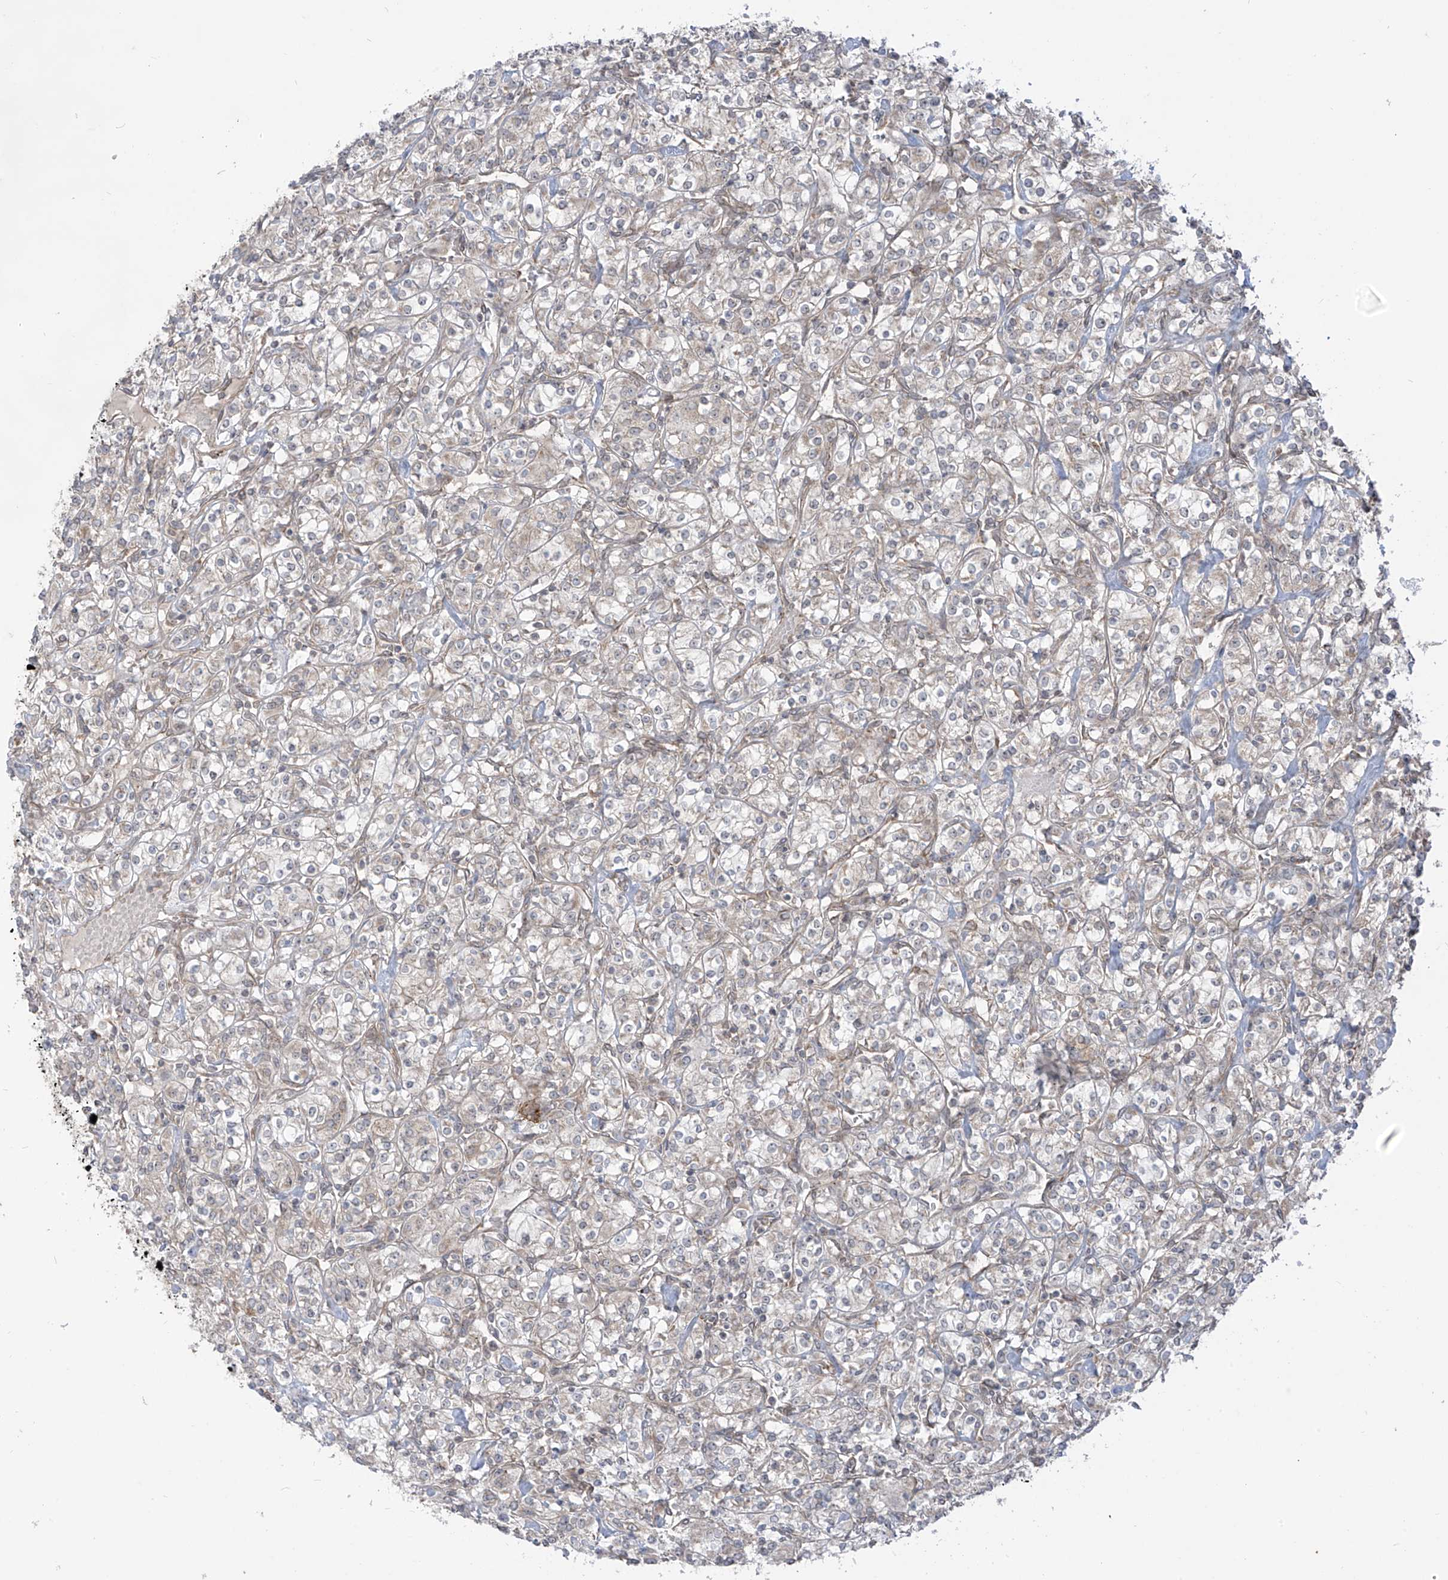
{"staining": {"intensity": "negative", "quantity": "none", "location": "none"}, "tissue": "renal cancer", "cell_type": "Tumor cells", "image_type": "cancer", "snomed": [{"axis": "morphology", "description": "Adenocarcinoma, NOS"}, {"axis": "topography", "description": "Kidney"}], "caption": "Tumor cells are negative for brown protein staining in renal cancer (adenocarcinoma).", "gene": "TRIM67", "patient": {"sex": "male", "age": 77}}